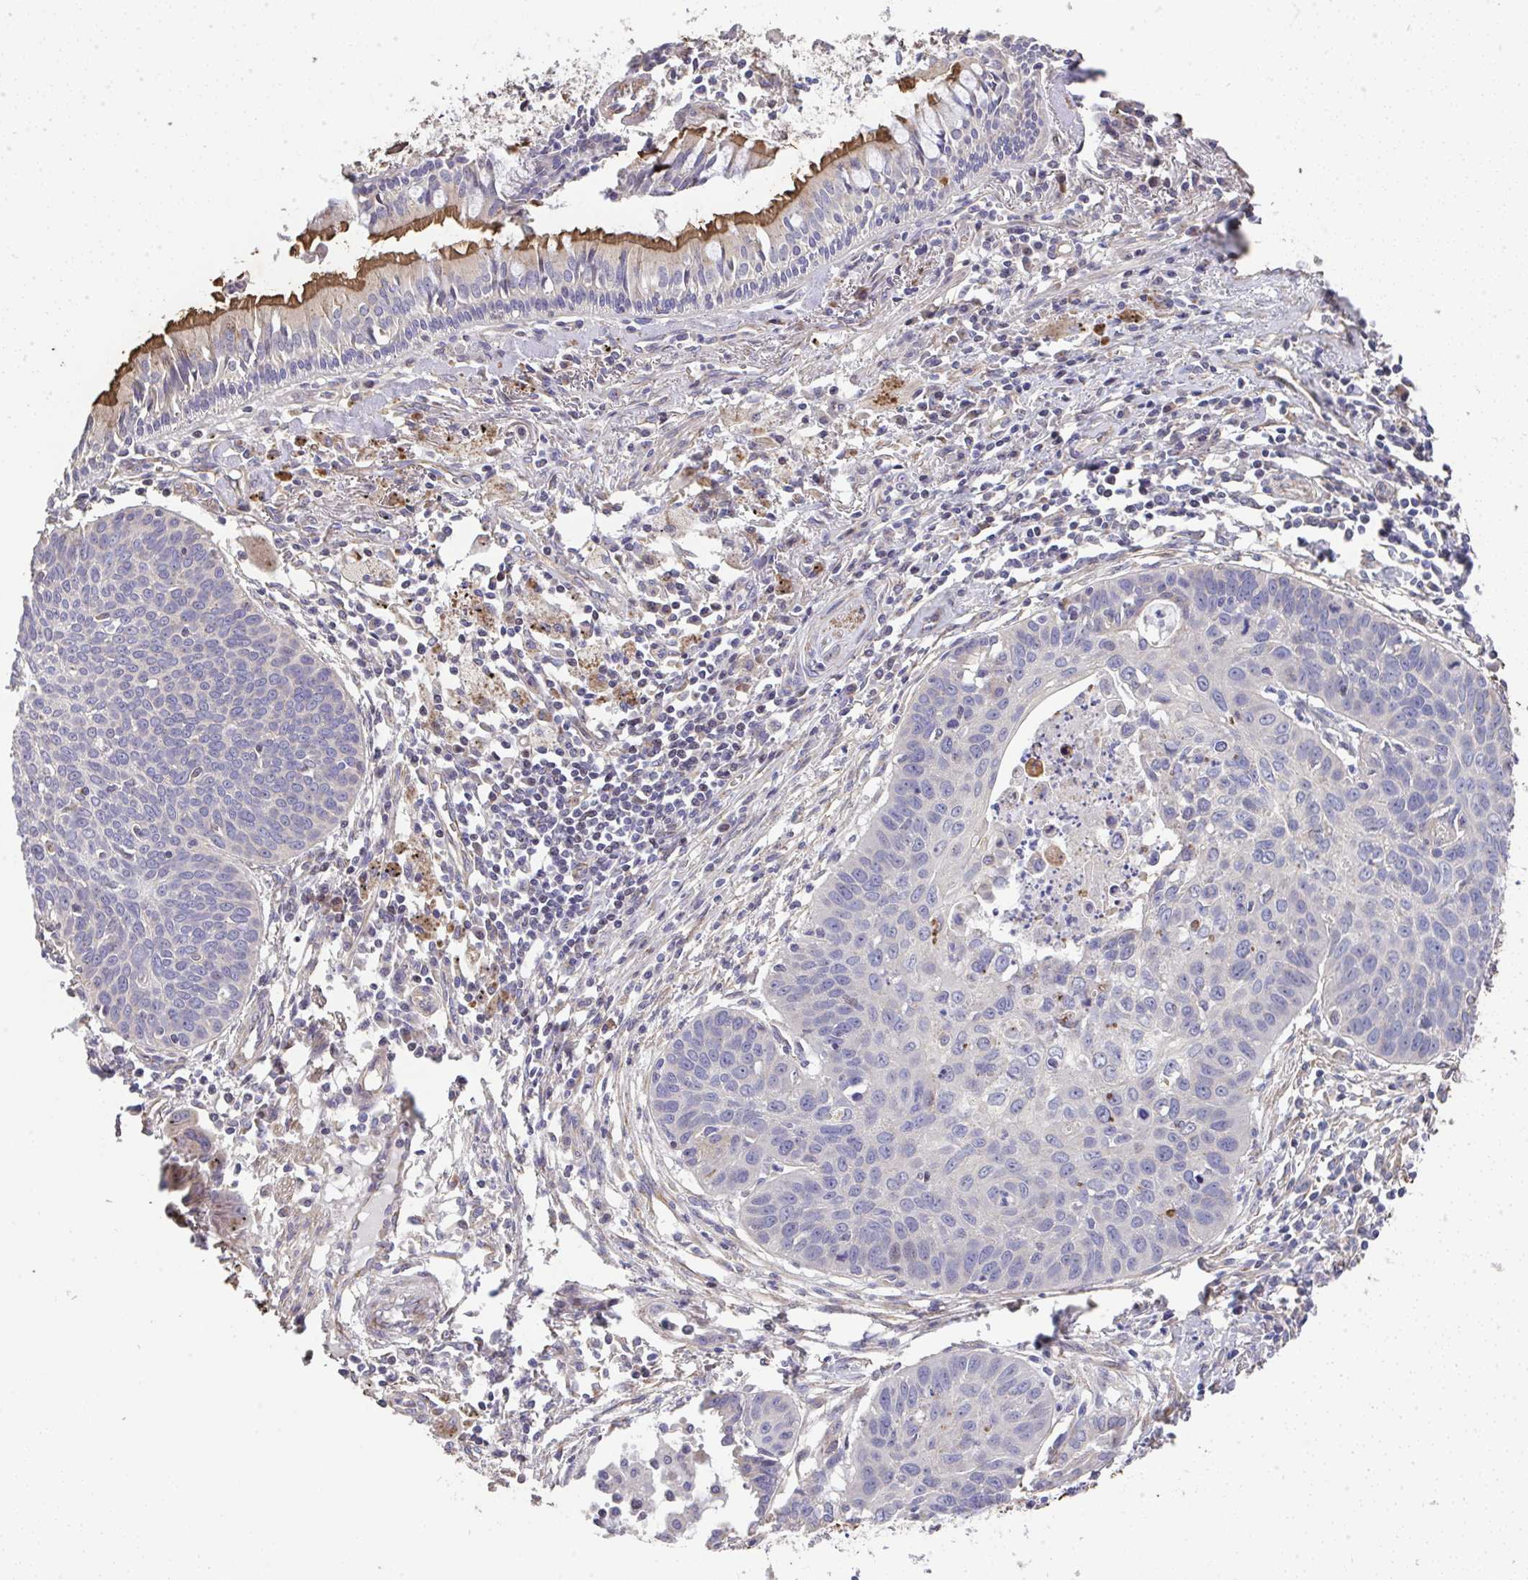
{"staining": {"intensity": "negative", "quantity": "none", "location": "none"}, "tissue": "lung cancer", "cell_type": "Tumor cells", "image_type": "cancer", "snomed": [{"axis": "morphology", "description": "Squamous cell carcinoma, NOS"}, {"axis": "topography", "description": "Lung"}], "caption": "Lung cancer (squamous cell carcinoma) stained for a protein using IHC displays no positivity tumor cells.", "gene": "RUNDC3B", "patient": {"sex": "male", "age": 71}}